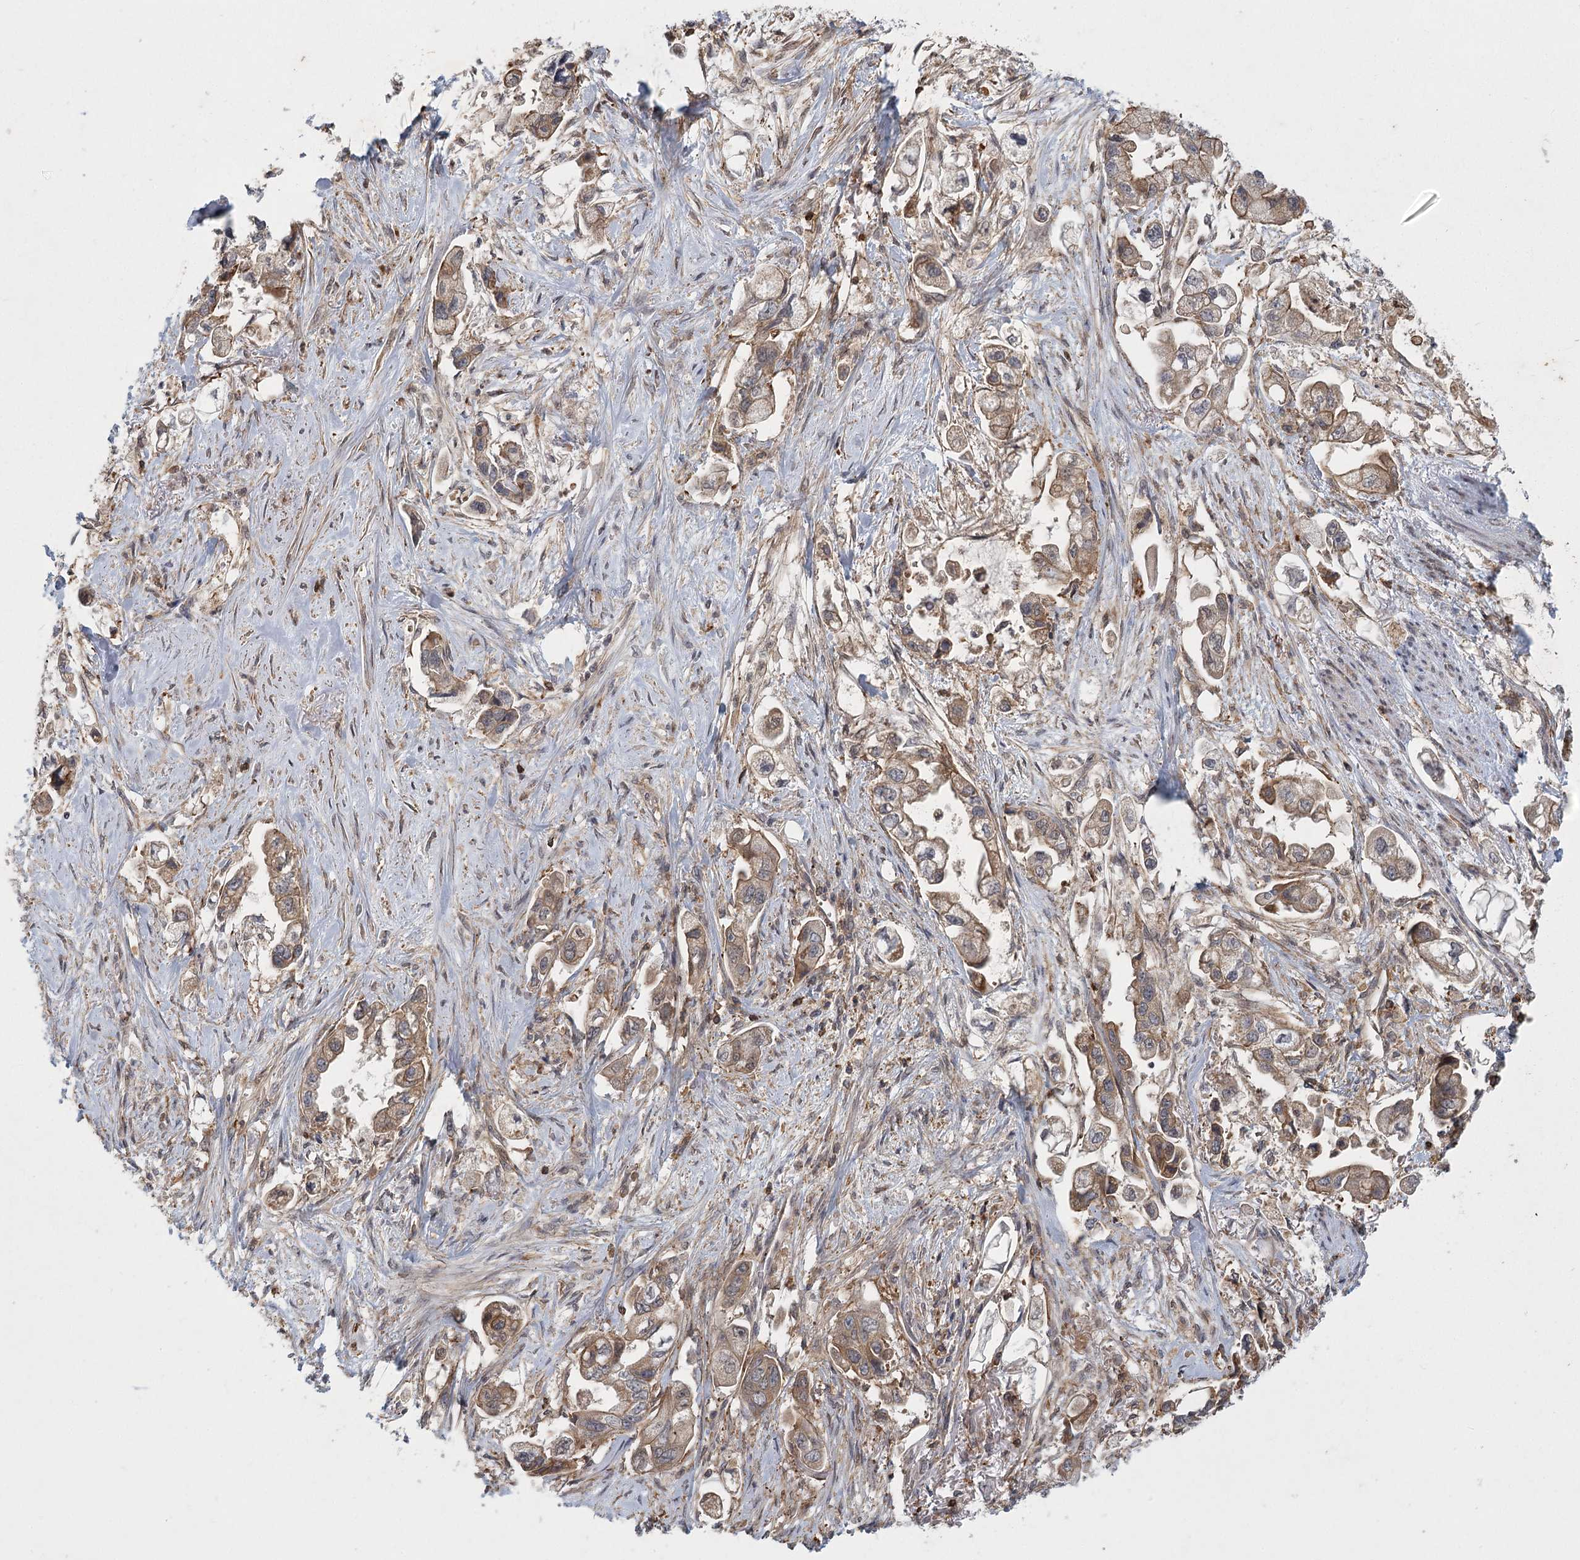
{"staining": {"intensity": "weak", "quantity": ">75%", "location": "cytoplasmic/membranous"}, "tissue": "stomach cancer", "cell_type": "Tumor cells", "image_type": "cancer", "snomed": [{"axis": "morphology", "description": "Adenocarcinoma, NOS"}, {"axis": "topography", "description": "Stomach"}], "caption": "DAB immunohistochemical staining of adenocarcinoma (stomach) demonstrates weak cytoplasmic/membranous protein staining in approximately >75% of tumor cells.", "gene": "MEPE", "patient": {"sex": "male", "age": 62}}